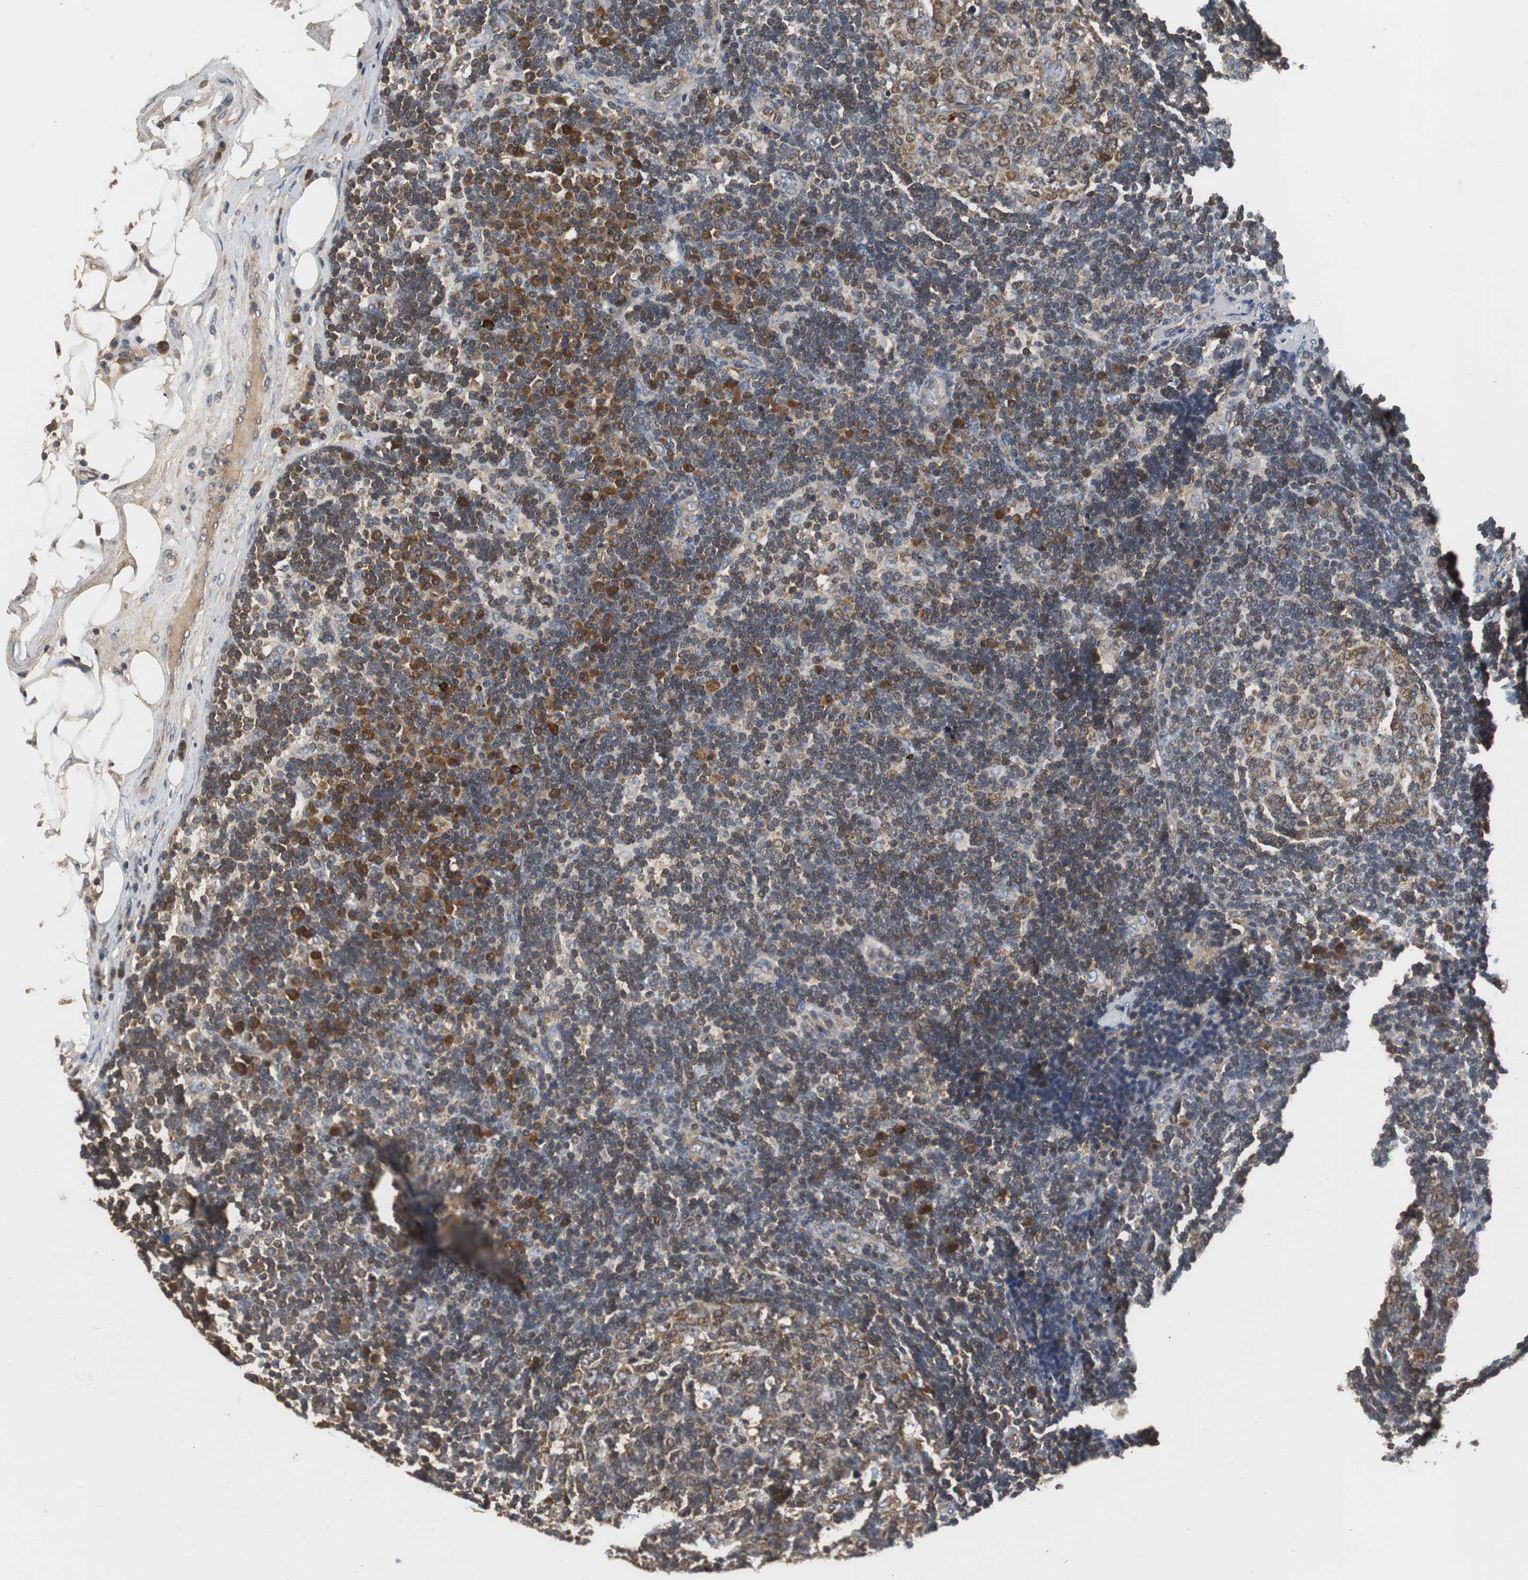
{"staining": {"intensity": "strong", "quantity": ">75%", "location": "cytoplasmic/membranous"}, "tissue": "lymph node", "cell_type": "Germinal center cells", "image_type": "normal", "snomed": [{"axis": "morphology", "description": "Normal tissue, NOS"}, {"axis": "morphology", "description": "Squamous cell carcinoma, metastatic, NOS"}, {"axis": "topography", "description": "Lymph node"}], "caption": "A photomicrograph of human lymph node stained for a protein exhibits strong cytoplasmic/membranous brown staining in germinal center cells. (DAB (3,3'-diaminobenzidine) = brown stain, brightfield microscopy at high magnification).", "gene": "VBP1", "patient": {"sex": "female", "age": 53}}